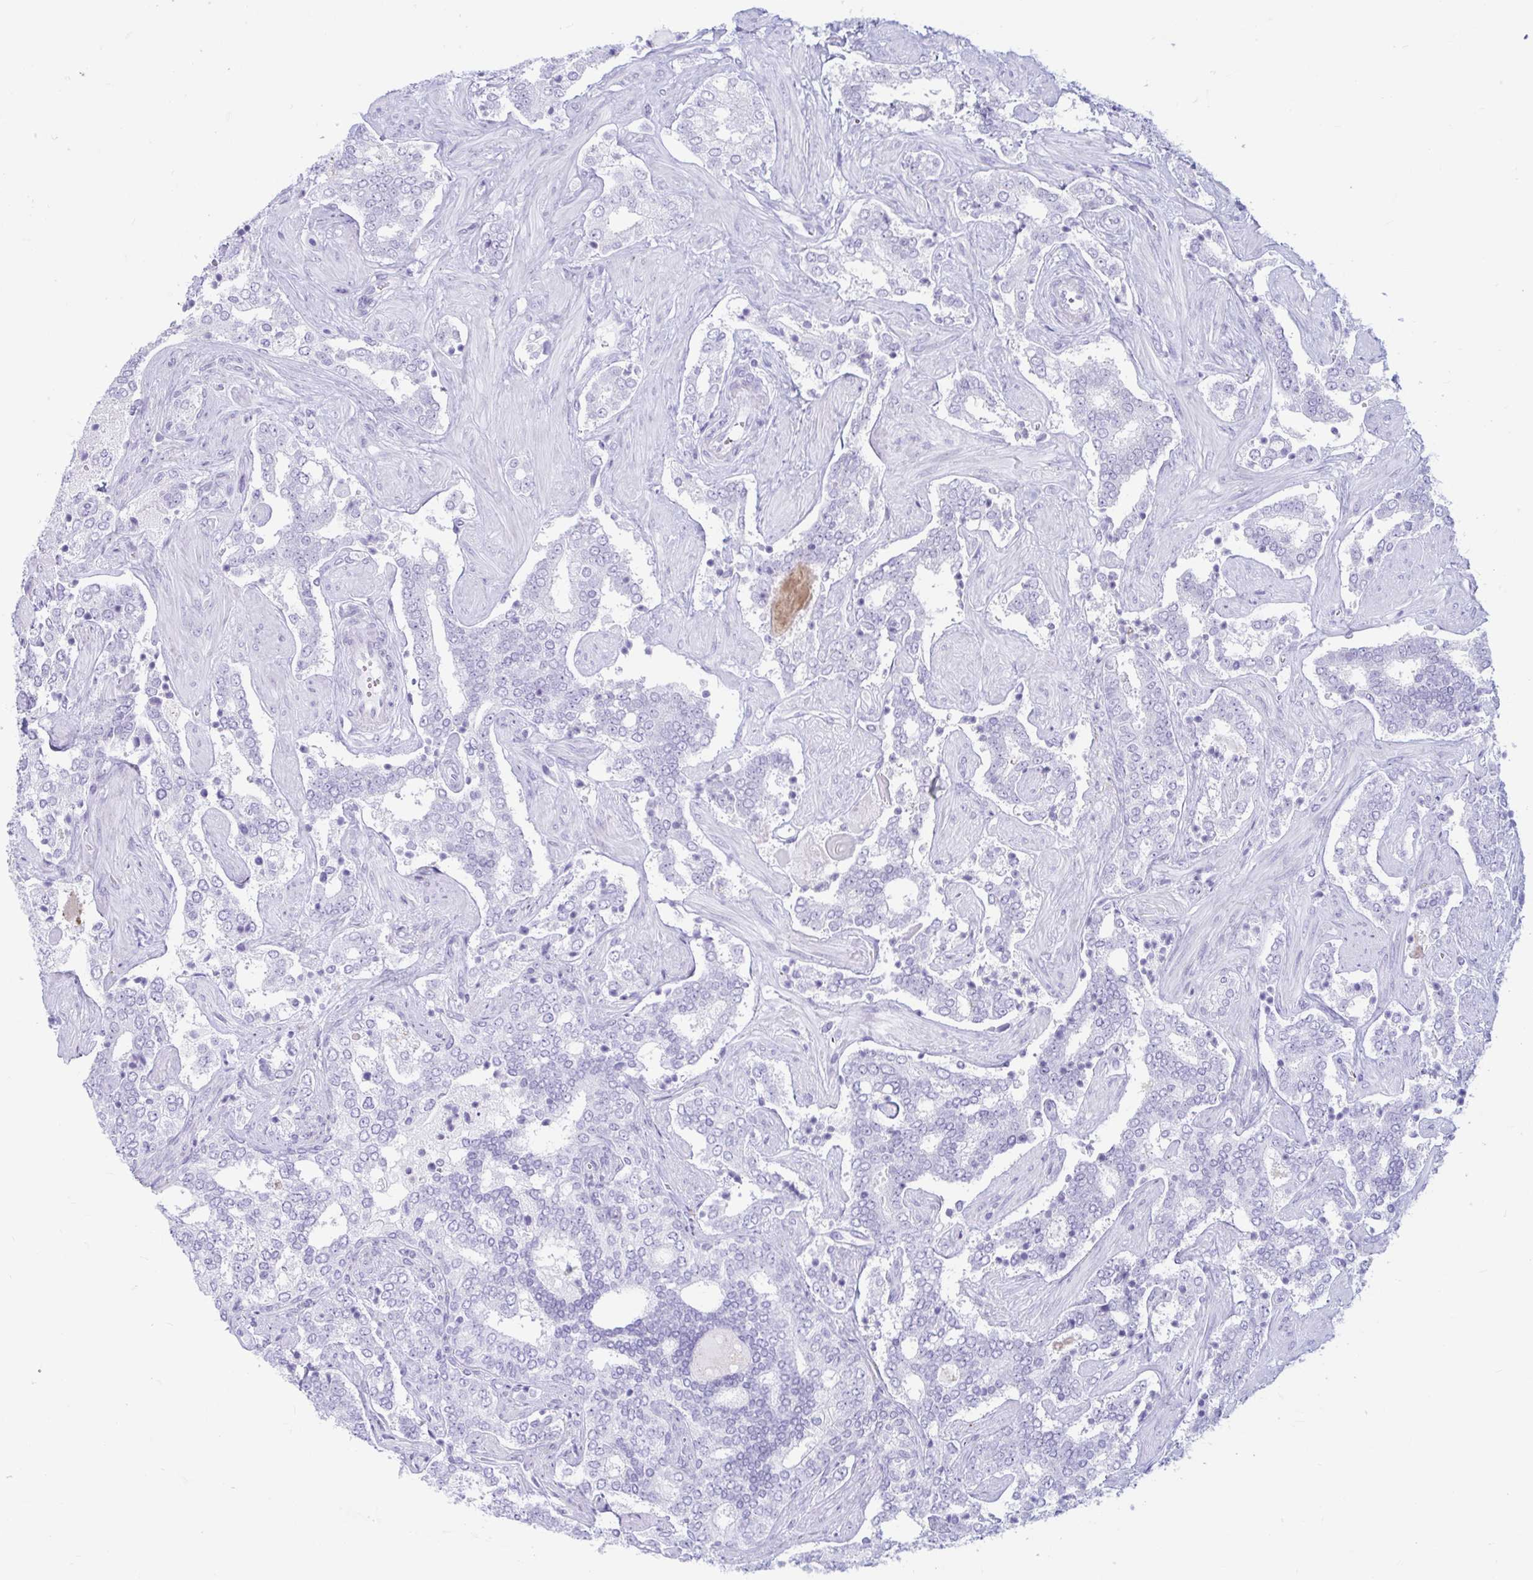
{"staining": {"intensity": "negative", "quantity": "none", "location": "none"}, "tissue": "prostate cancer", "cell_type": "Tumor cells", "image_type": "cancer", "snomed": [{"axis": "morphology", "description": "Adenocarcinoma, High grade"}, {"axis": "topography", "description": "Prostate"}], "caption": "Prostate high-grade adenocarcinoma was stained to show a protein in brown. There is no significant positivity in tumor cells.", "gene": "ERICH6", "patient": {"sex": "male", "age": 60}}